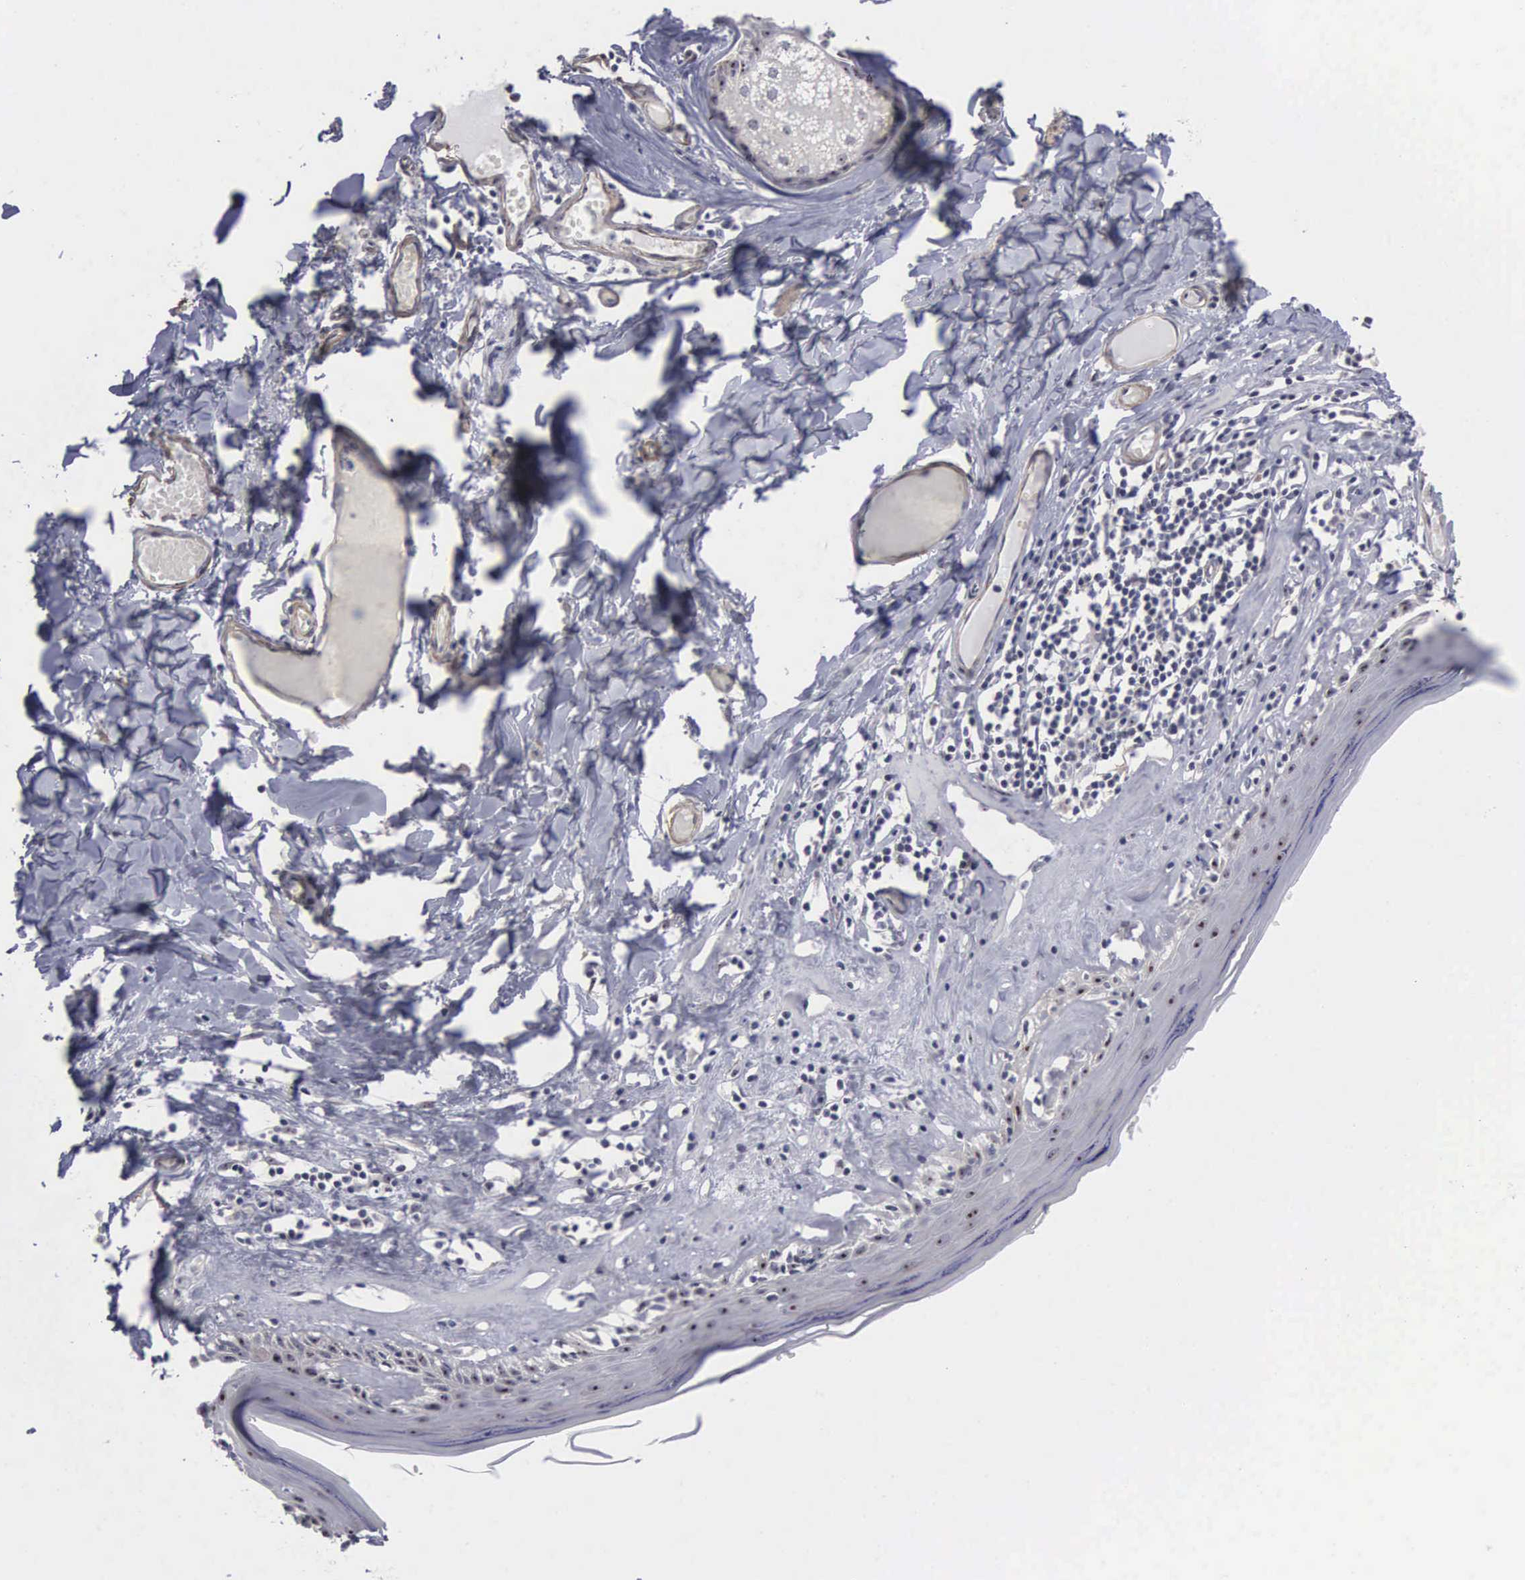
{"staining": {"intensity": "strong", "quantity": "25%-75%", "location": "nuclear"}, "tissue": "skin", "cell_type": "Epidermal cells", "image_type": "normal", "snomed": [{"axis": "morphology", "description": "Normal tissue, NOS"}, {"axis": "topography", "description": "Vascular tissue"}, {"axis": "topography", "description": "Vulva"}, {"axis": "topography", "description": "Peripheral nerve tissue"}], "caption": "This image reveals unremarkable skin stained with immunohistochemistry (IHC) to label a protein in brown. The nuclear of epidermal cells show strong positivity for the protein. Nuclei are counter-stained blue.", "gene": "NGDN", "patient": {"sex": "female", "age": 86}}